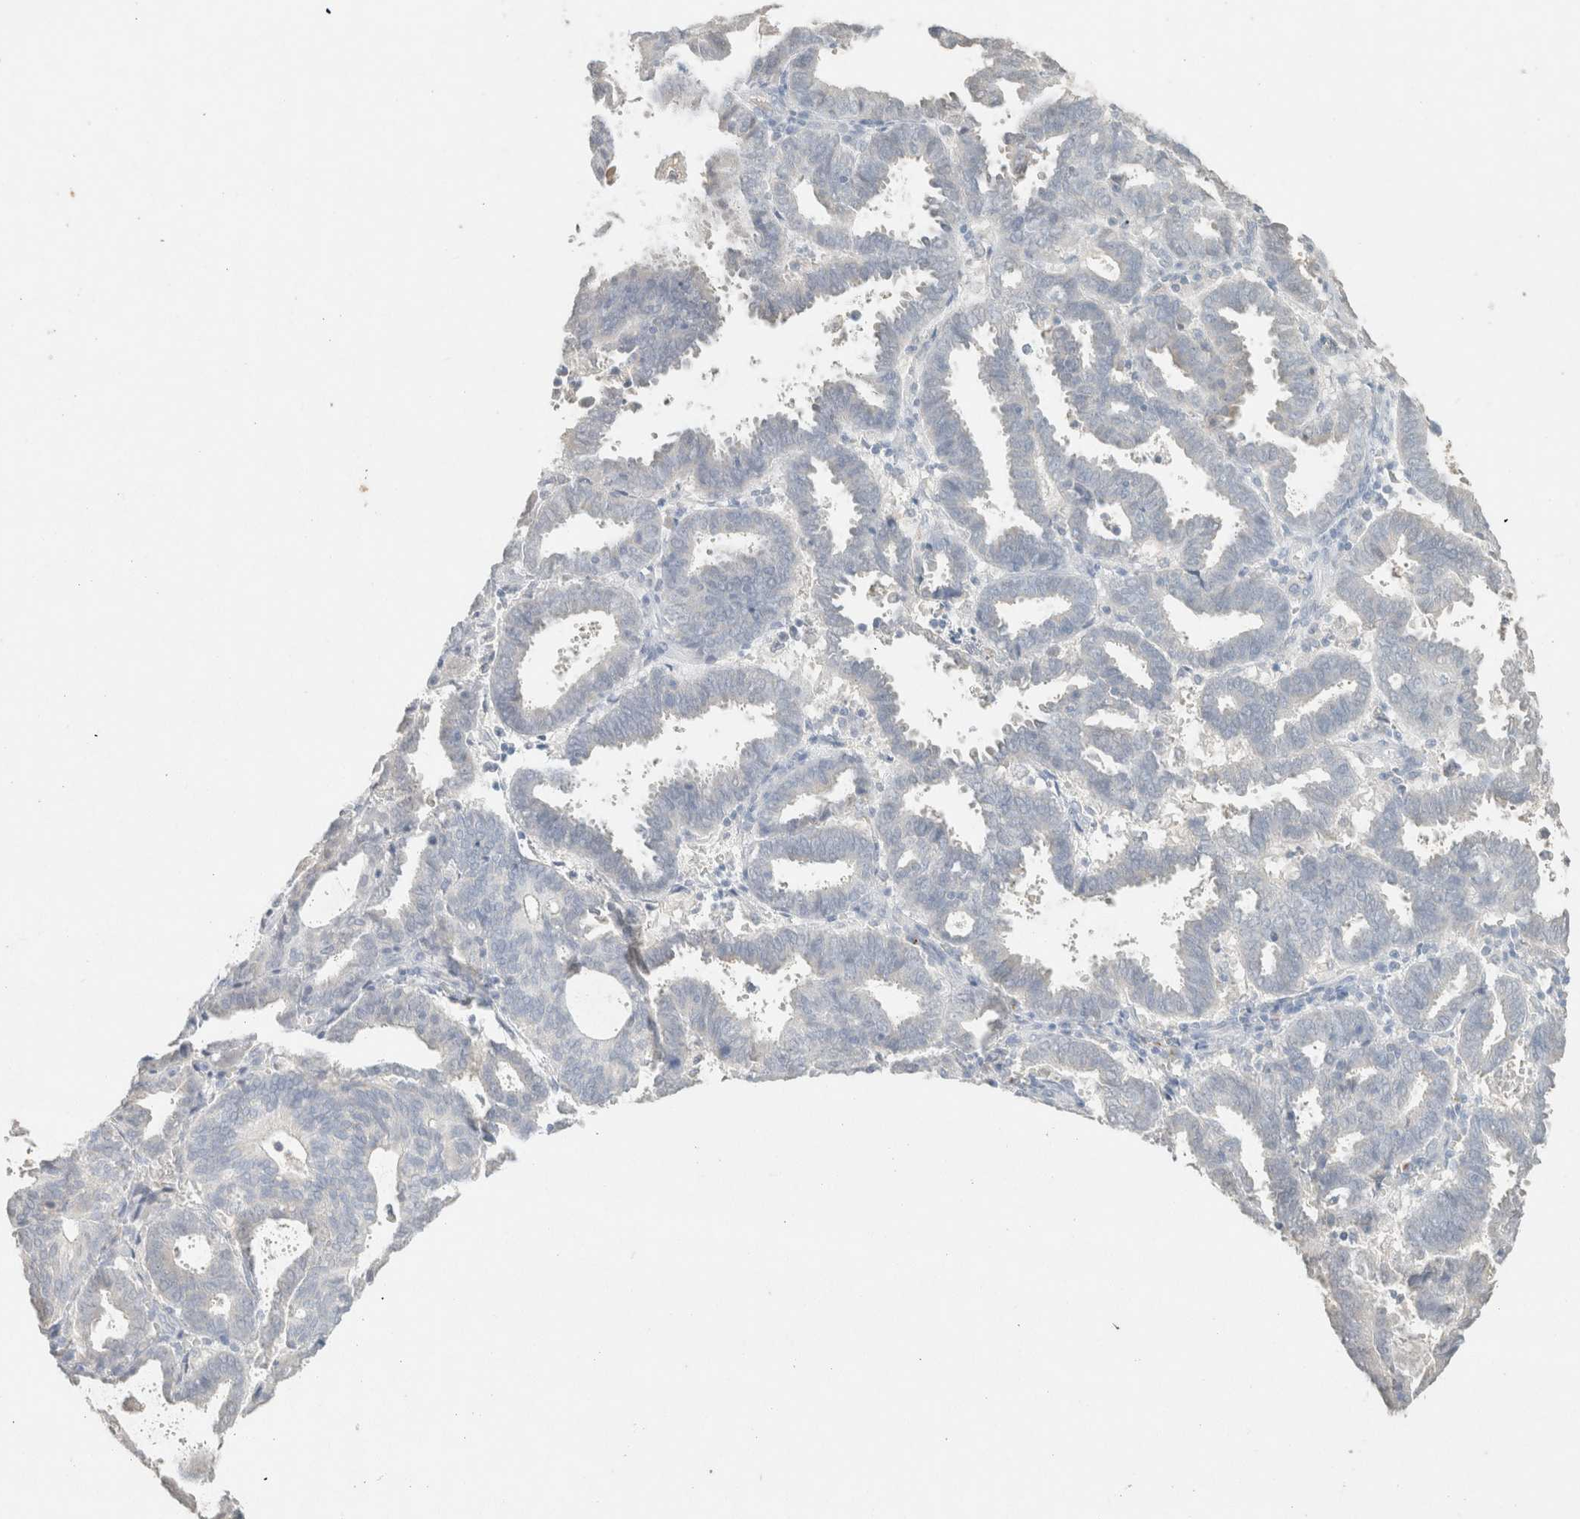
{"staining": {"intensity": "negative", "quantity": "none", "location": "none"}, "tissue": "endometrial cancer", "cell_type": "Tumor cells", "image_type": "cancer", "snomed": [{"axis": "morphology", "description": "Adenocarcinoma, NOS"}, {"axis": "topography", "description": "Uterus"}], "caption": "Tumor cells are negative for protein expression in human adenocarcinoma (endometrial).", "gene": "CPA1", "patient": {"sex": "female", "age": 83}}